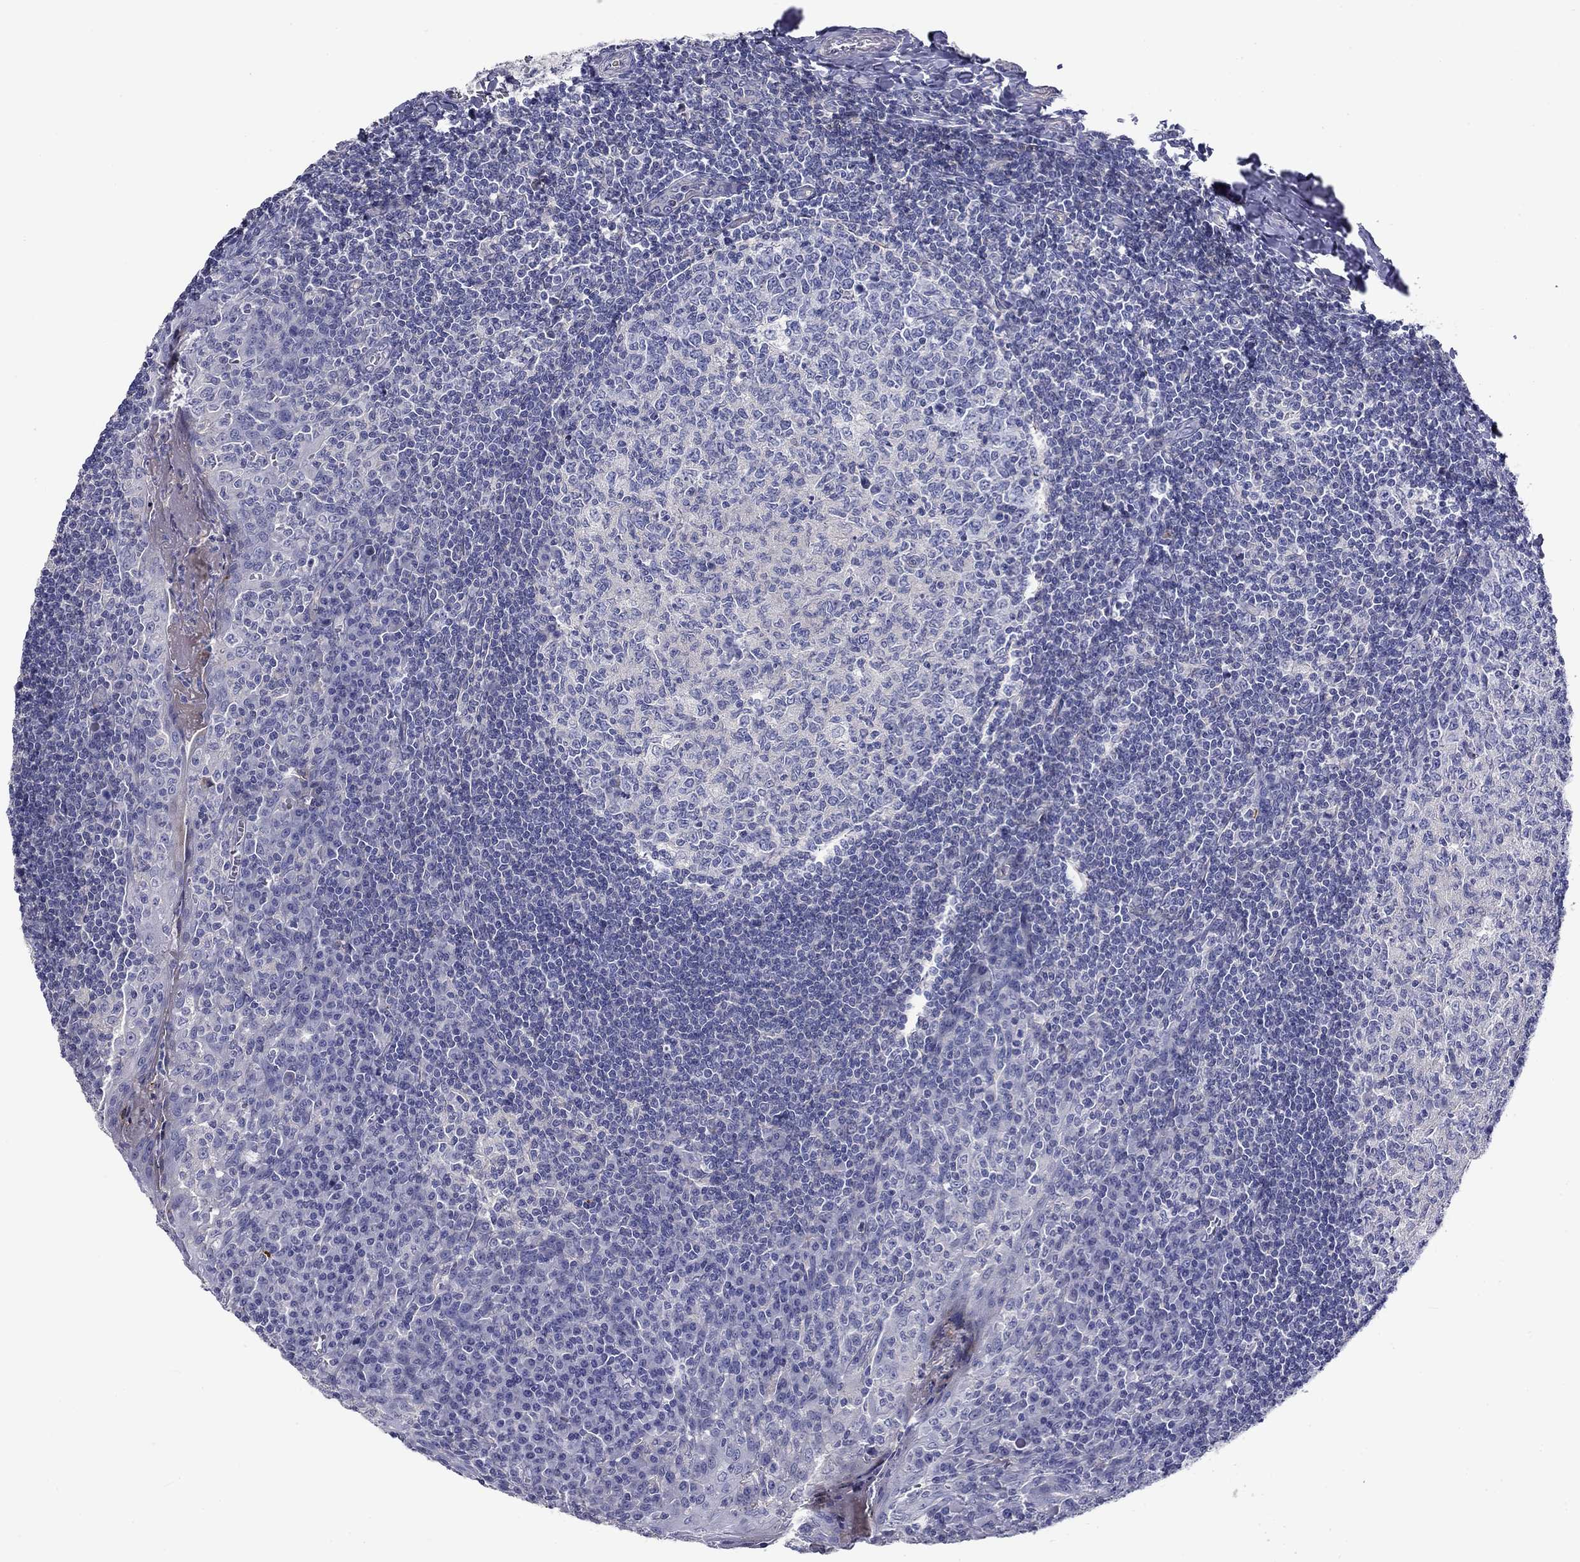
{"staining": {"intensity": "negative", "quantity": "none", "location": "none"}, "tissue": "tonsil", "cell_type": "Germinal center cells", "image_type": "normal", "snomed": [{"axis": "morphology", "description": "Normal tissue, NOS"}, {"axis": "topography", "description": "Tonsil"}], "caption": "The micrograph displays no significant positivity in germinal center cells of tonsil.", "gene": "CNDP1", "patient": {"sex": "female", "age": 13}}